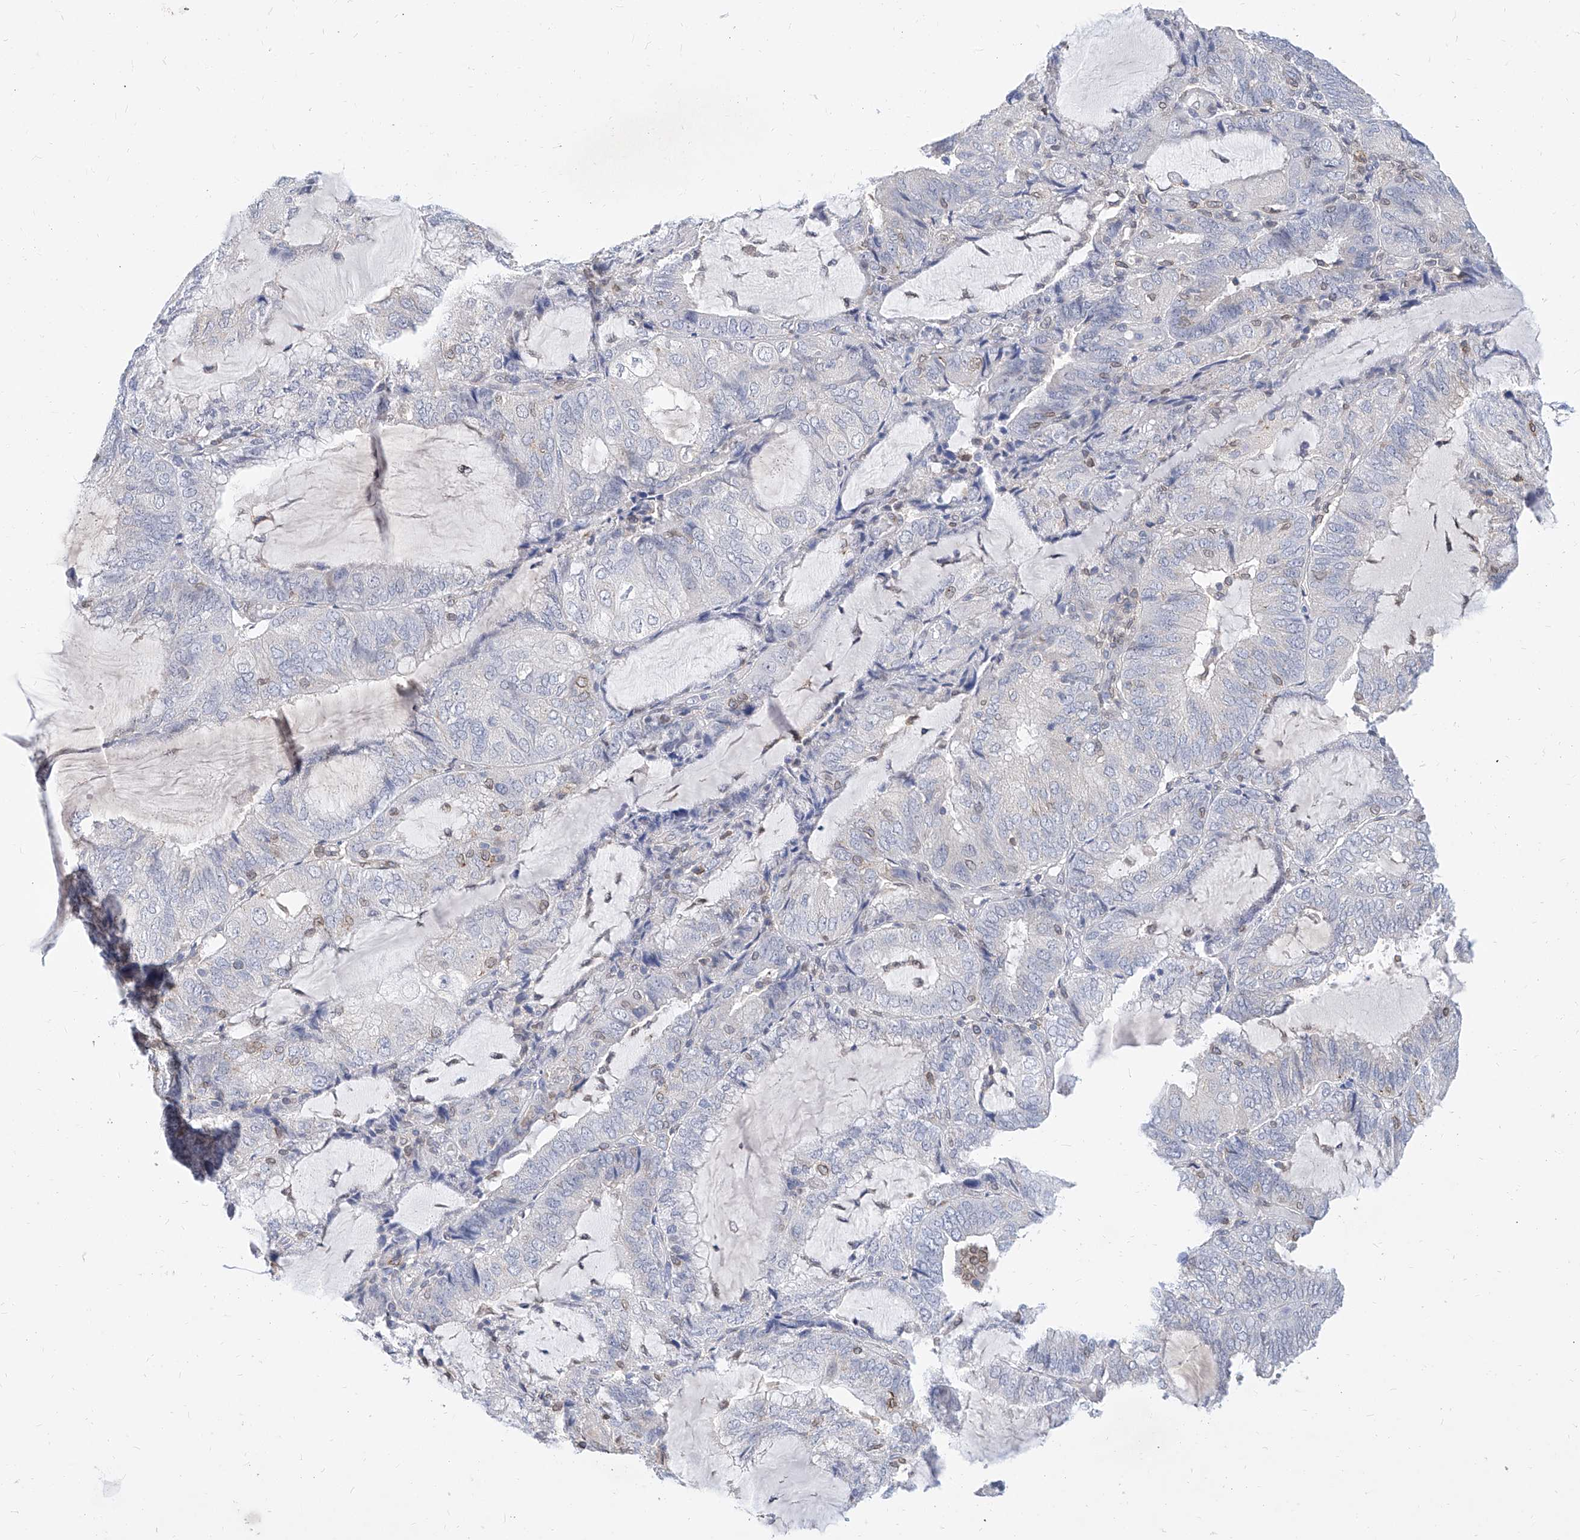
{"staining": {"intensity": "negative", "quantity": "none", "location": "none"}, "tissue": "endometrial cancer", "cell_type": "Tumor cells", "image_type": "cancer", "snomed": [{"axis": "morphology", "description": "Adenocarcinoma, NOS"}, {"axis": "topography", "description": "Endometrium"}], "caption": "A micrograph of endometrial adenocarcinoma stained for a protein displays no brown staining in tumor cells.", "gene": "MX2", "patient": {"sex": "female", "age": 81}}